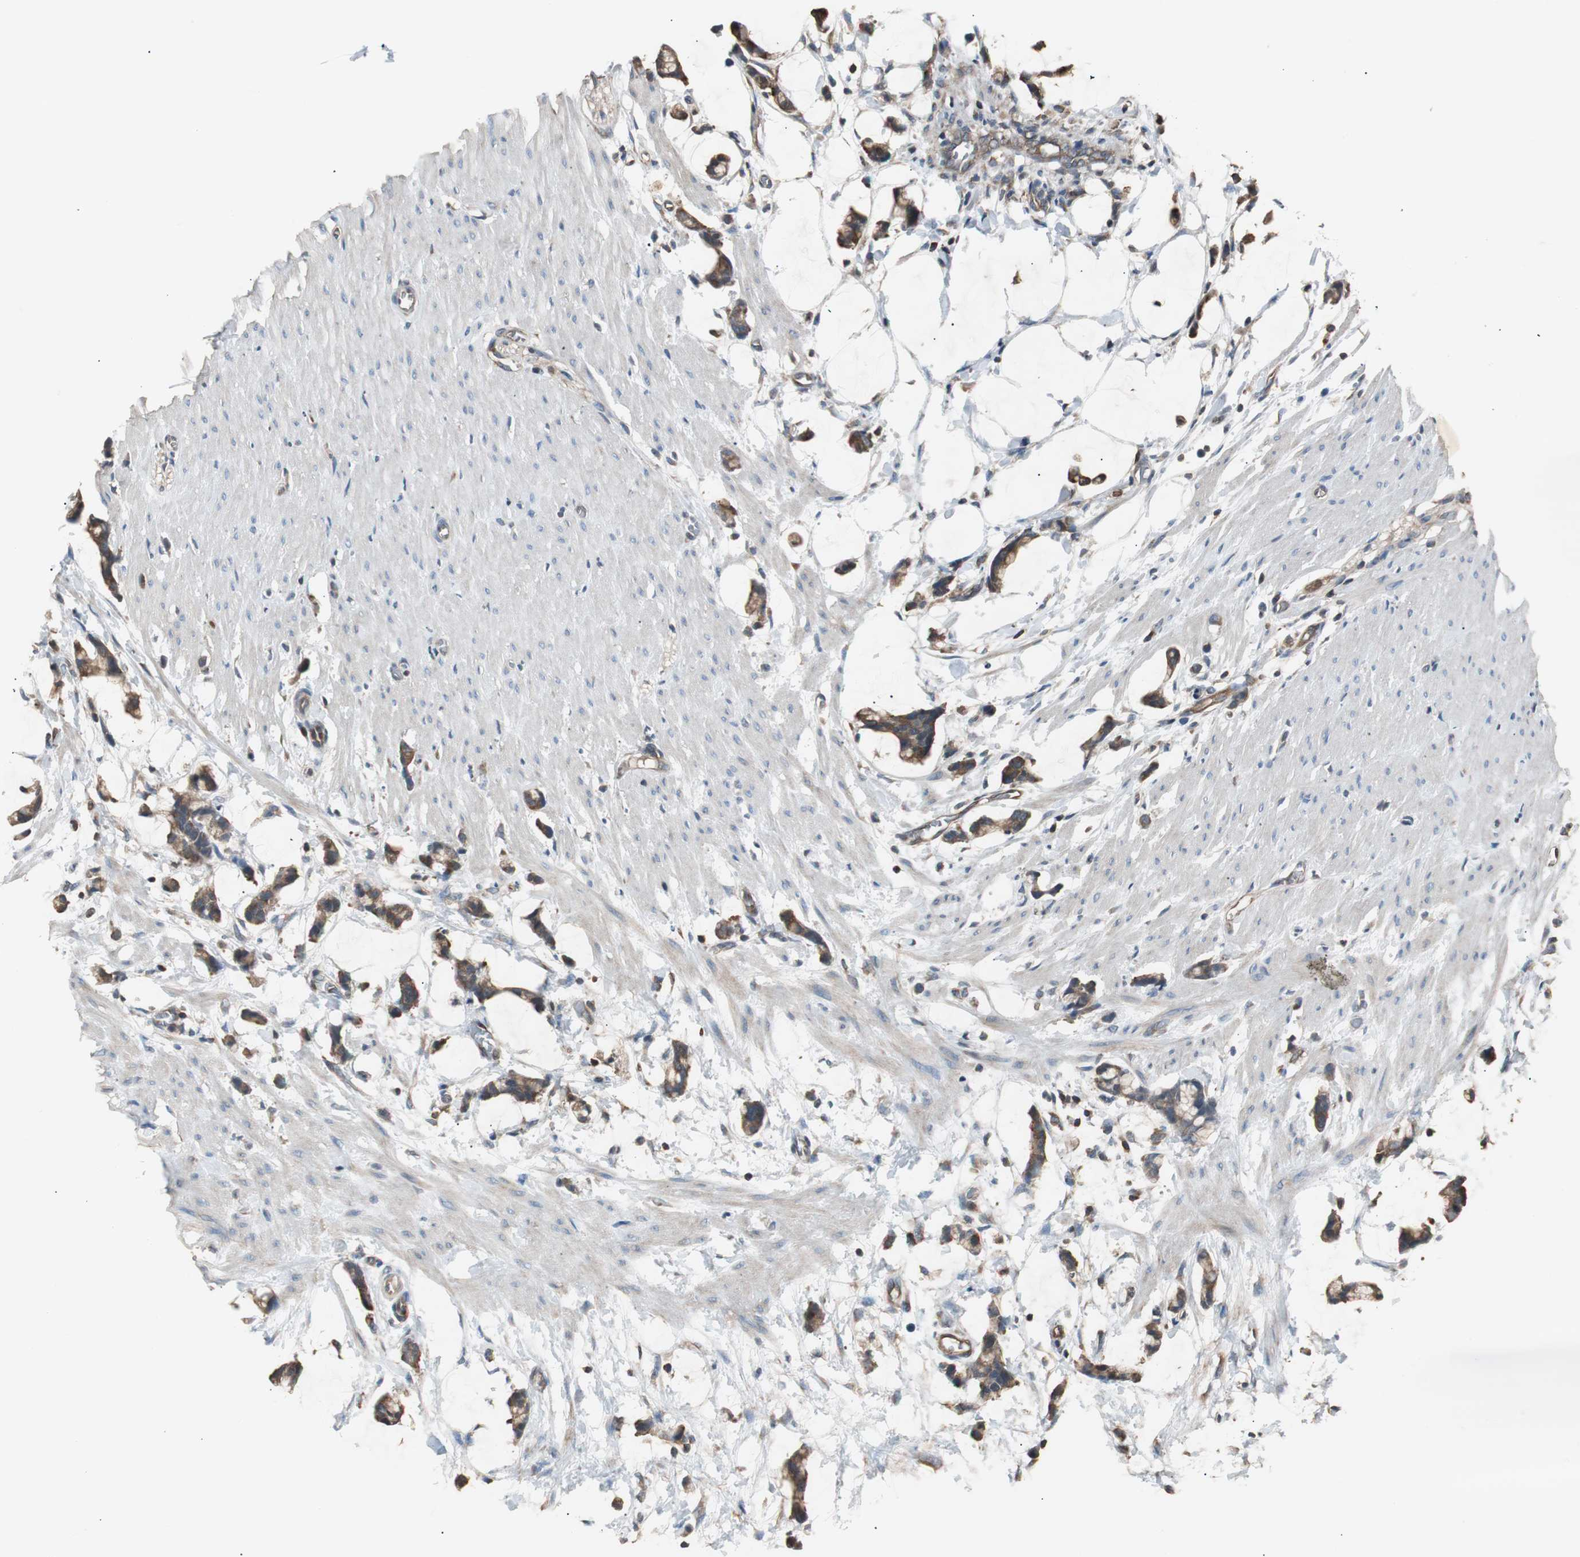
{"staining": {"intensity": "moderate", "quantity": ">75%", "location": "cytoplasmic/membranous"}, "tissue": "colorectal cancer", "cell_type": "Tumor cells", "image_type": "cancer", "snomed": [{"axis": "morphology", "description": "Adenocarcinoma, NOS"}, {"axis": "topography", "description": "Colon"}], "caption": "High-power microscopy captured an immunohistochemistry (IHC) photomicrograph of adenocarcinoma (colorectal), revealing moderate cytoplasmic/membranous positivity in about >75% of tumor cells.", "gene": "CAPNS1", "patient": {"sex": "male", "age": 14}}